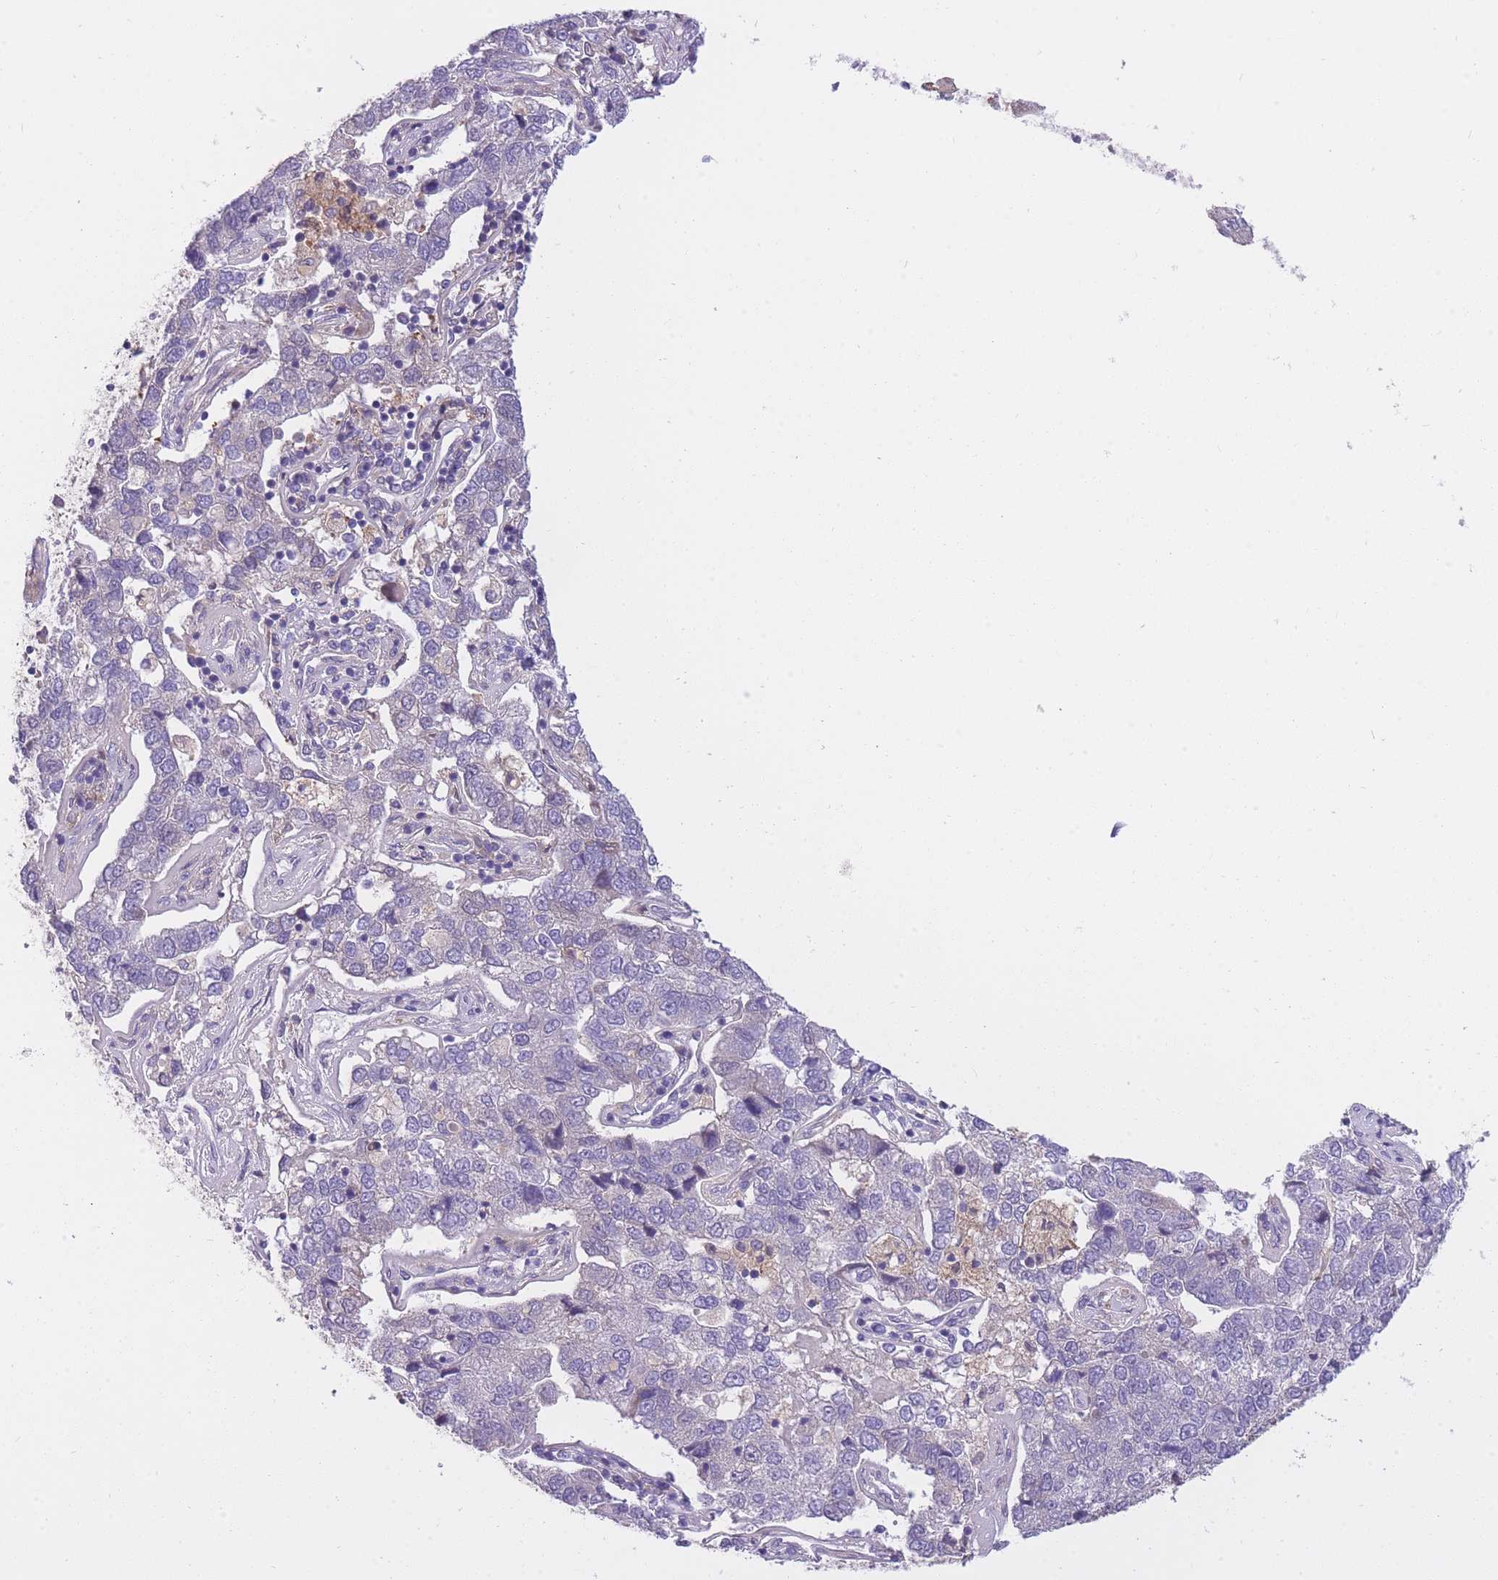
{"staining": {"intensity": "negative", "quantity": "none", "location": "none"}, "tissue": "pancreatic cancer", "cell_type": "Tumor cells", "image_type": "cancer", "snomed": [{"axis": "morphology", "description": "Adenocarcinoma, NOS"}, {"axis": "topography", "description": "Pancreas"}], "caption": "A high-resolution photomicrograph shows IHC staining of pancreatic adenocarcinoma, which reveals no significant staining in tumor cells.", "gene": "CRYGN", "patient": {"sex": "female", "age": 61}}